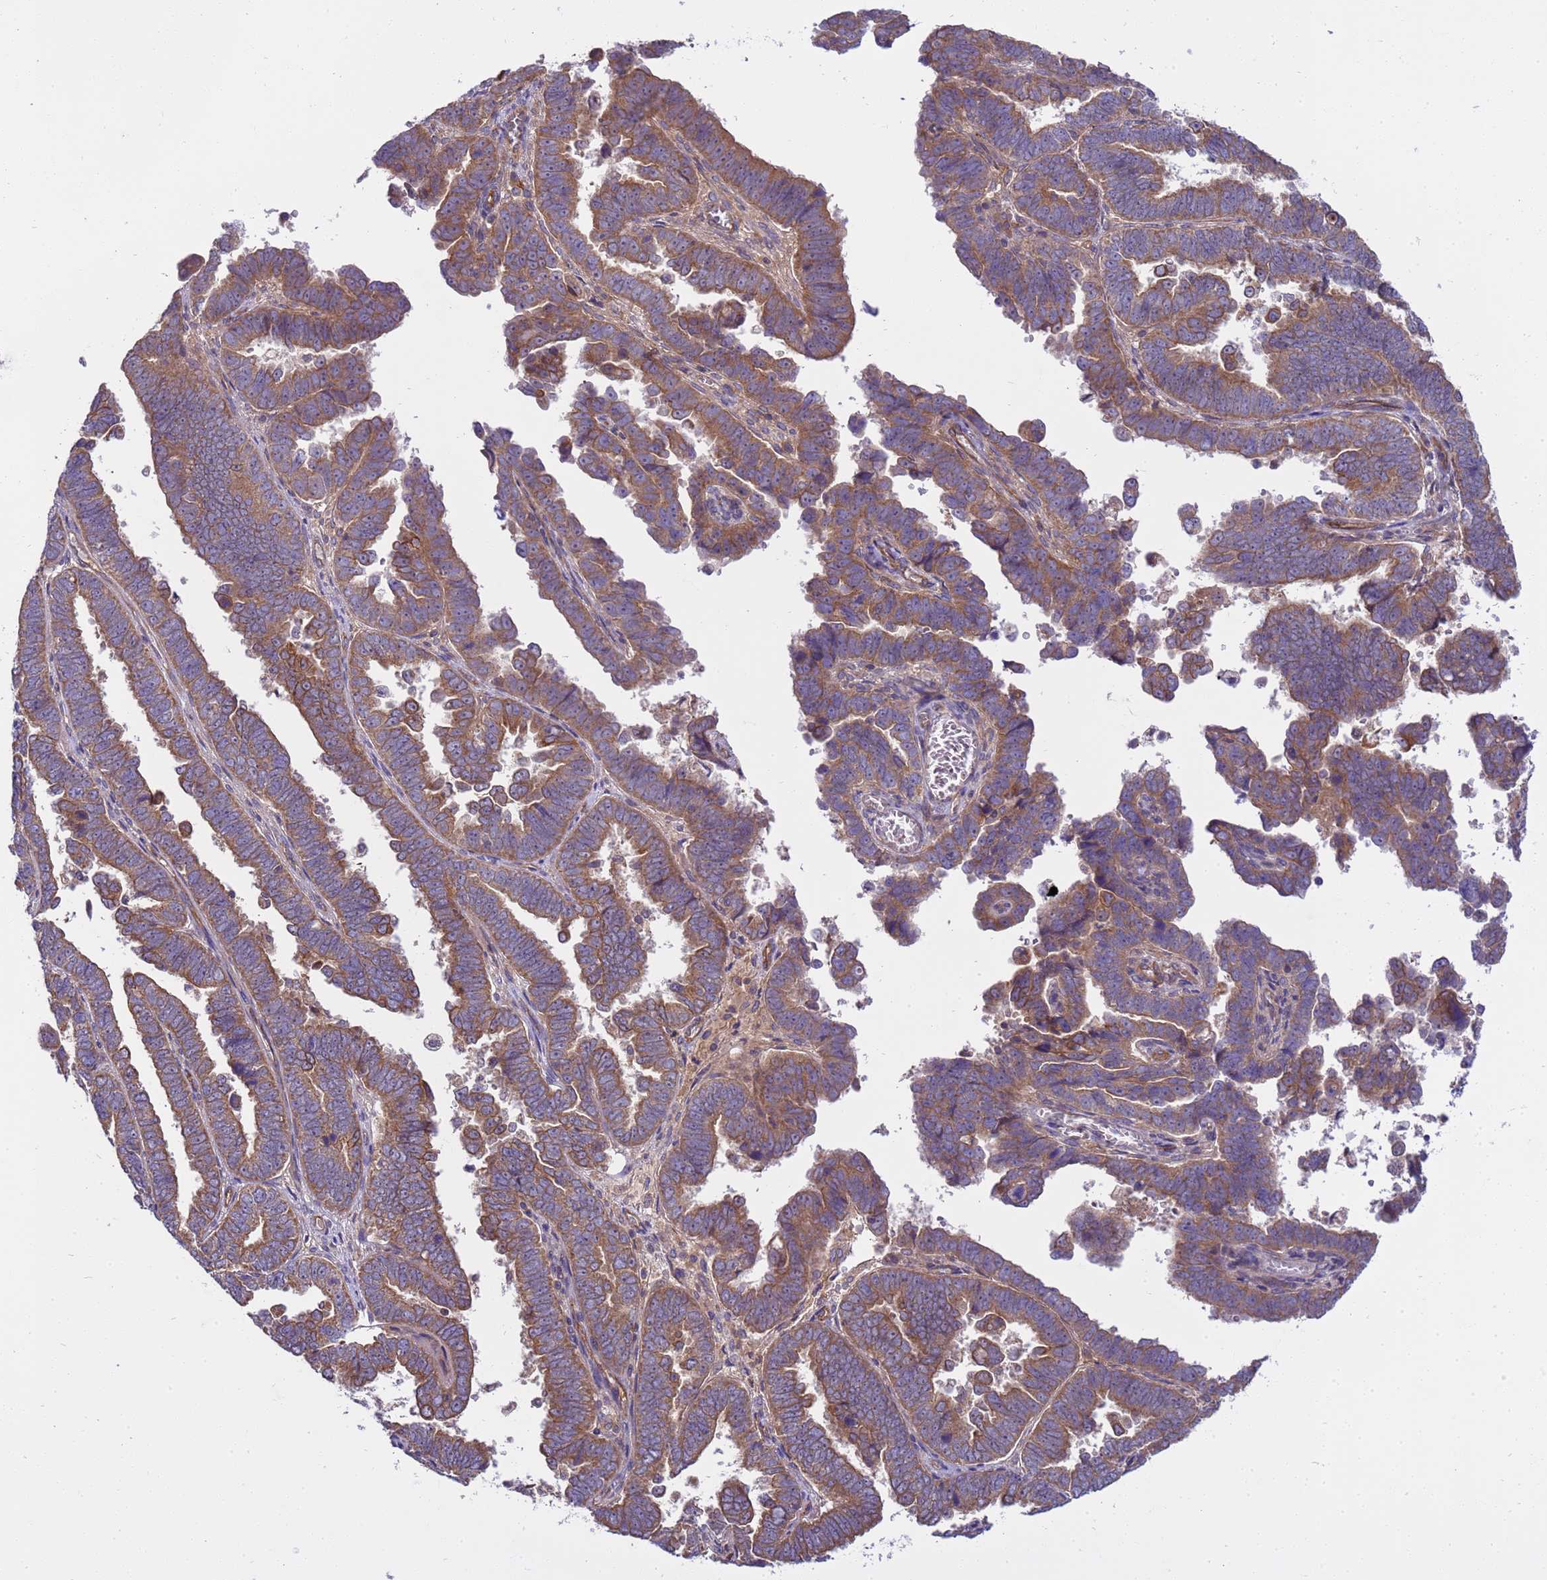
{"staining": {"intensity": "moderate", "quantity": ">75%", "location": "cytoplasmic/membranous"}, "tissue": "endometrial cancer", "cell_type": "Tumor cells", "image_type": "cancer", "snomed": [{"axis": "morphology", "description": "Adenocarcinoma, NOS"}, {"axis": "topography", "description": "Endometrium"}], "caption": "Protein expression analysis of endometrial cancer (adenocarcinoma) demonstrates moderate cytoplasmic/membranous positivity in about >75% of tumor cells.", "gene": "SMCO3", "patient": {"sex": "female", "age": 75}}